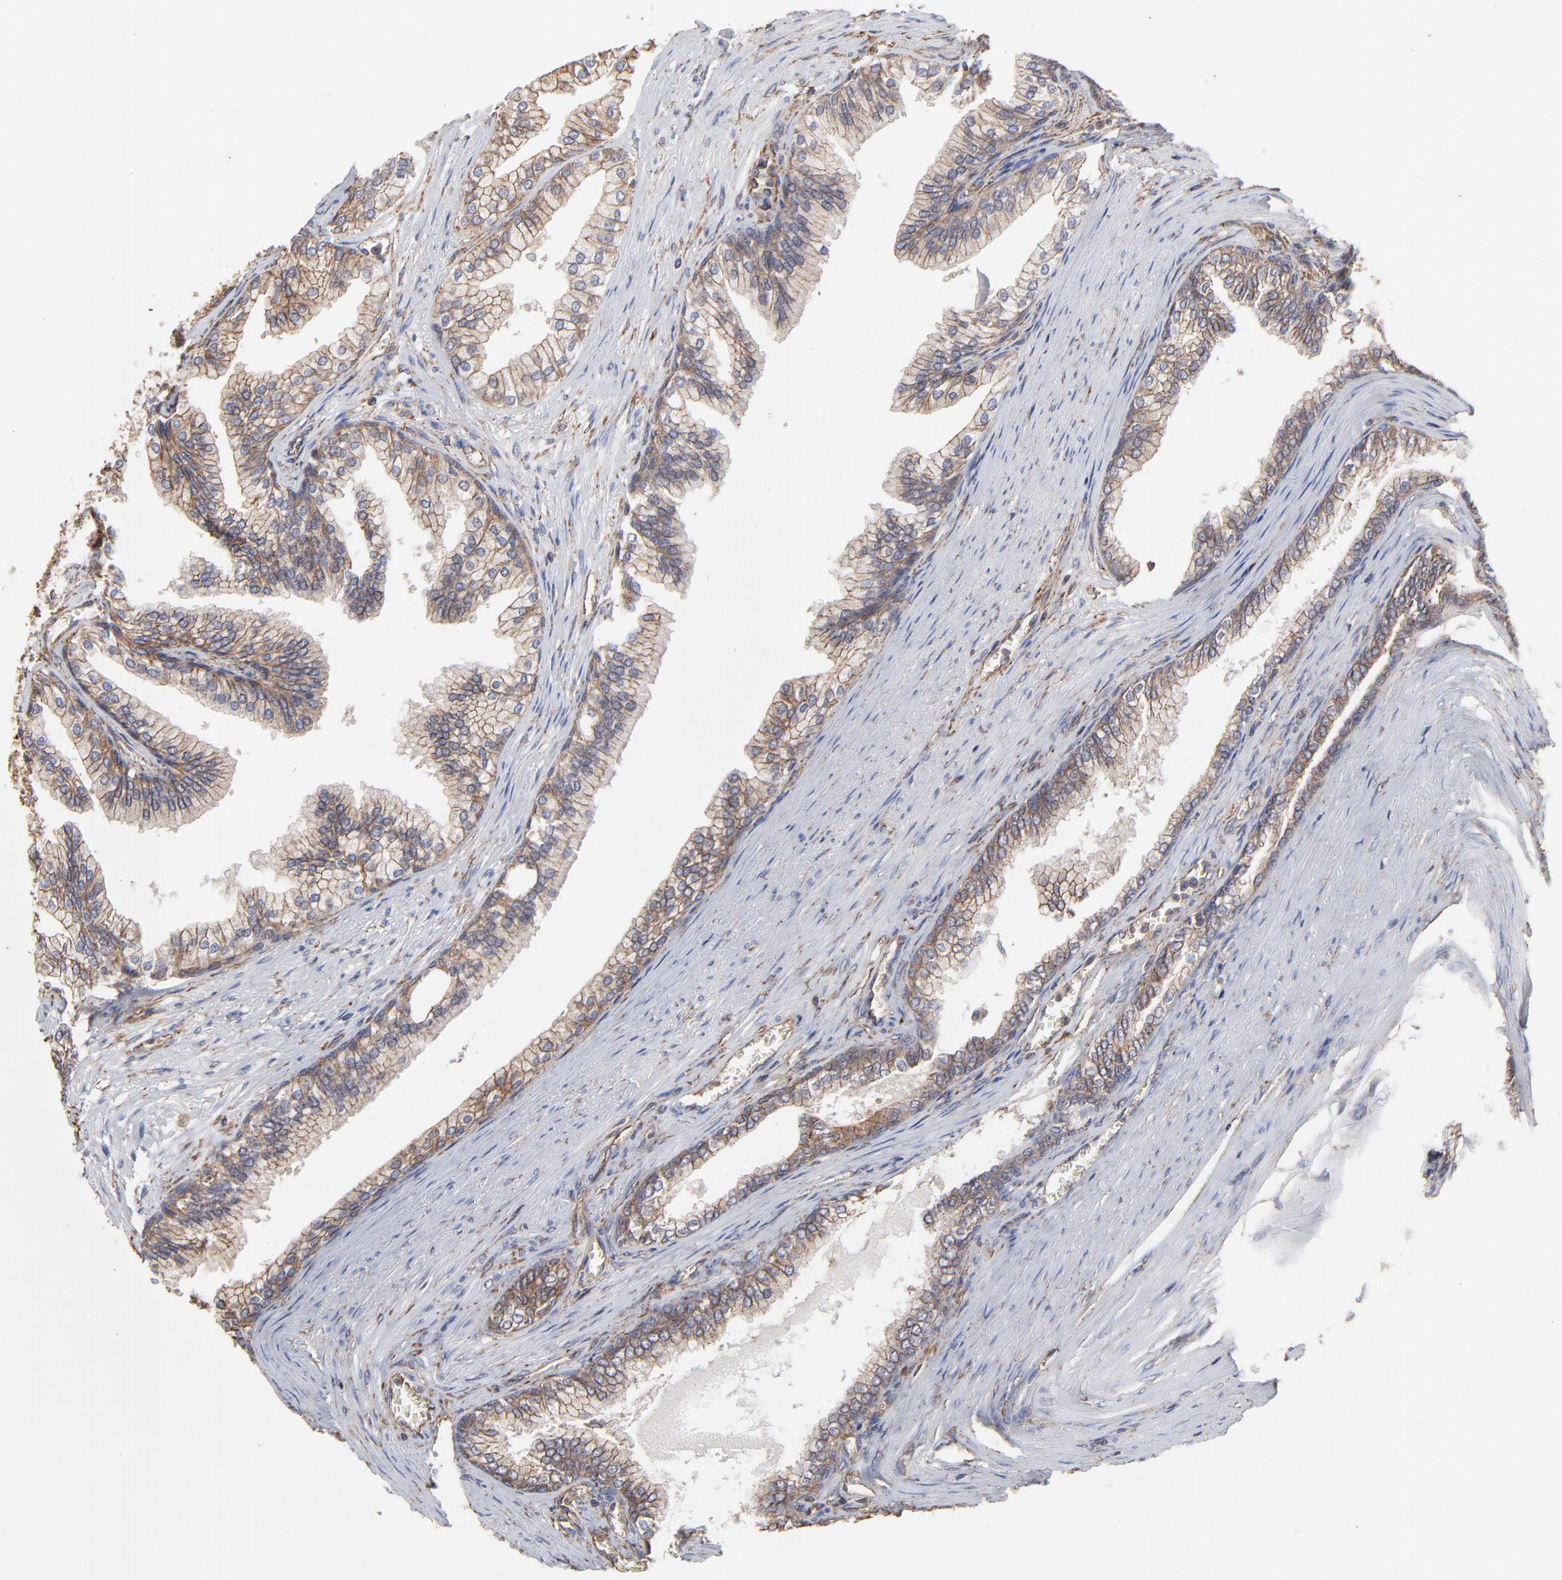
{"staining": {"intensity": "moderate", "quantity": ">75%", "location": "cytoplasmic/membranous"}, "tissue": "prostate", "cell_type": "Glandular cells", "image_type": "normal", "snomed": [{"axis": "morphology", "description": "Normal tissue, NOS"}, {"axis": "topography", "description": "Prostate"}], "caption": "Prostate stained with DAB immunohistochemistry (IHC) displays medium levels of moderate cytoplasmic/membranous staining in about >75% of glandular cells.", "gene": "ARMT1", "patient": {"sex": "male", "age": 68}}